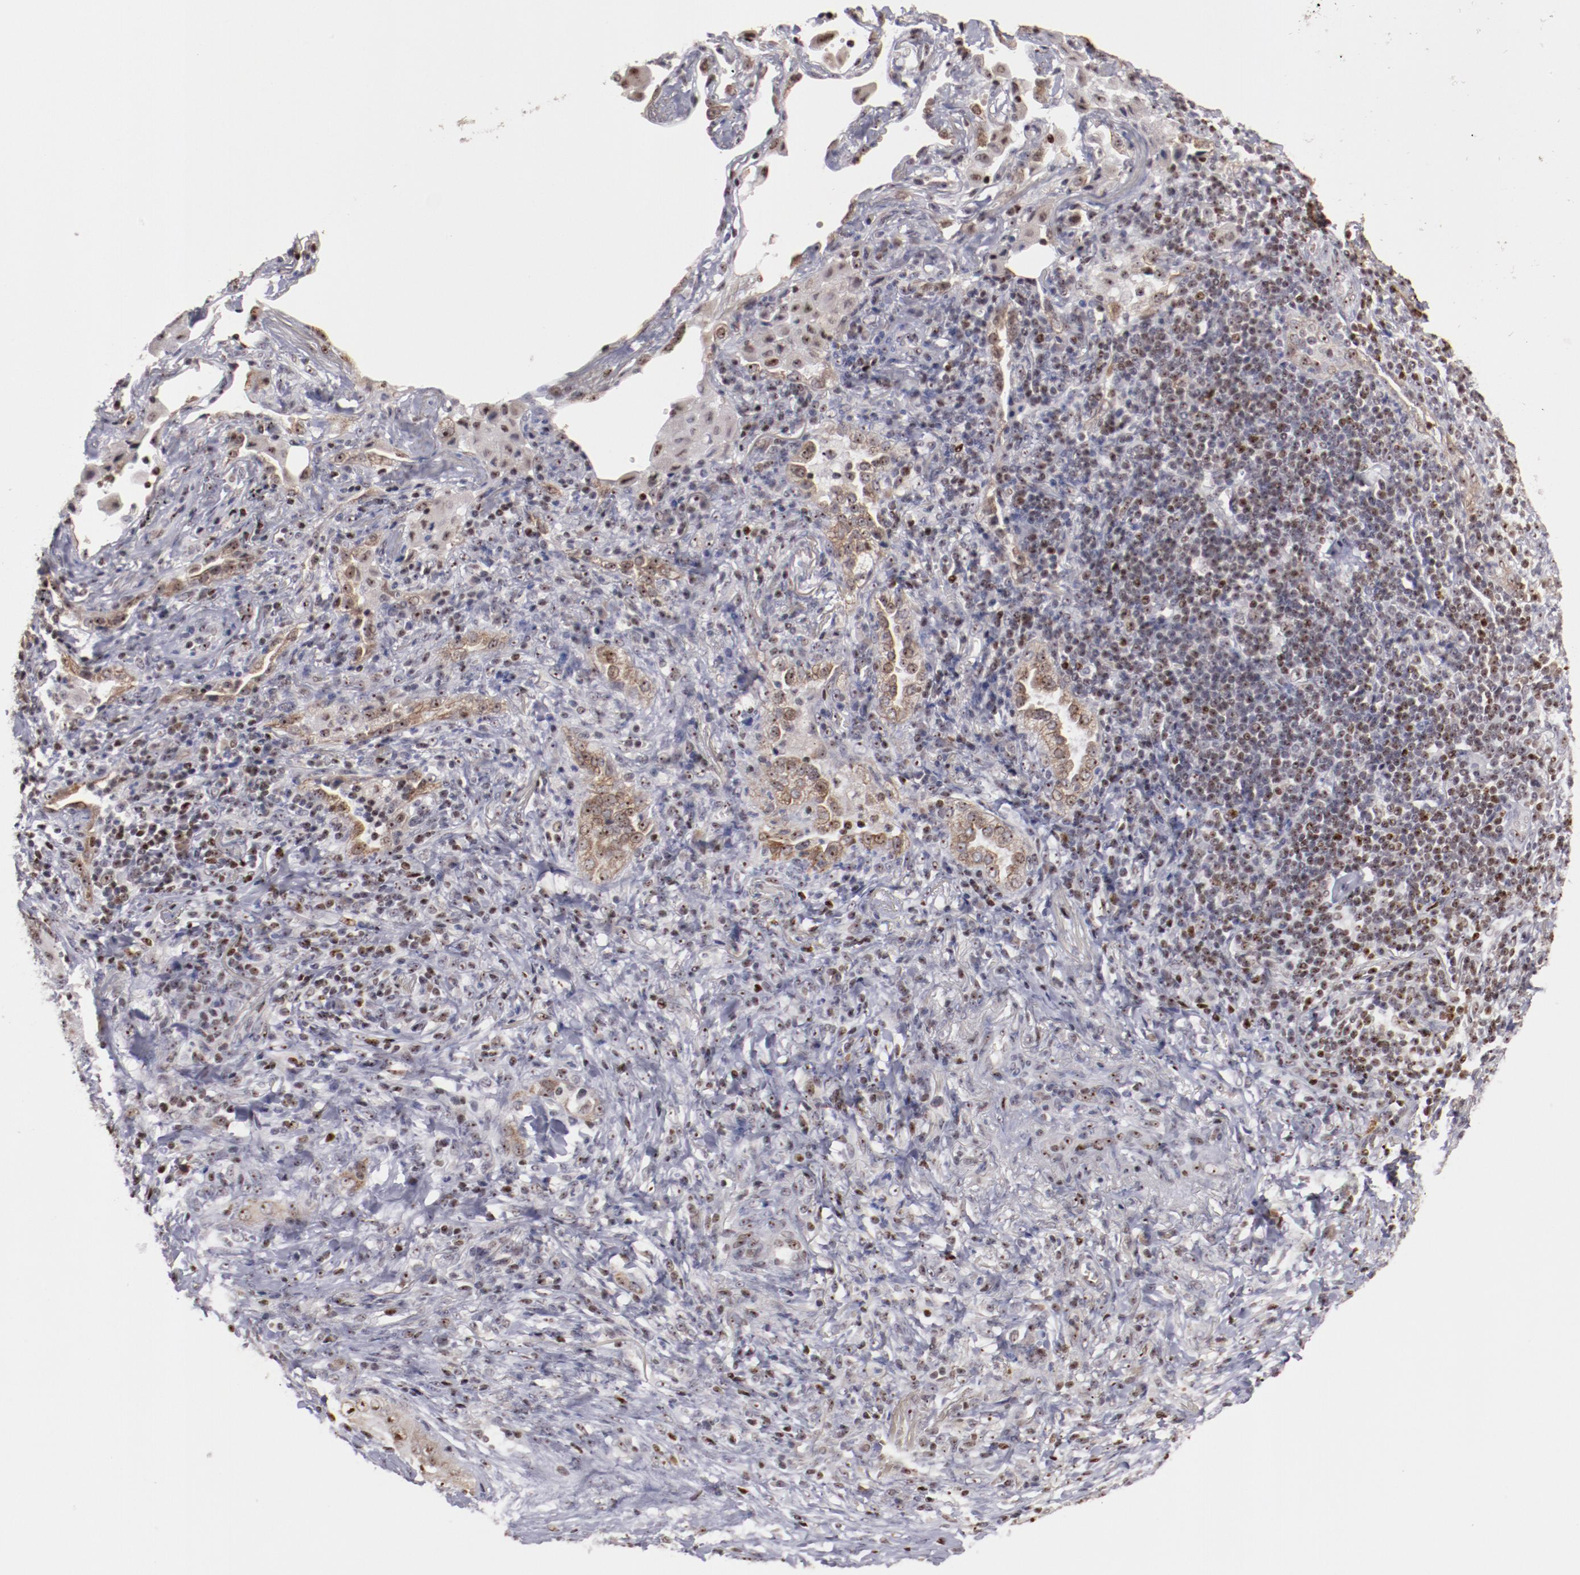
{"staining": {"intensity": "weak", "quantity": "25%-75%", "location": "cytoplasmic/membranous,nuclear"}, "tissue": "lung cancer", "cell_type": "Tumor cells", "image_type": "cancer", "snomed": [{"axis": "morphology", "description": "Squamous cell carcinoma, NOS"}, {"axis": "topography", "description": "Lung"}], "caption": "This is a photomicrograph of immunohistochemistry staining of lung cancer (squamous cell carcinoma), which shows weak staining in the cytoplasmic/membranous and nuclear of tumor cells.", "gene": "DDX24", "patient": {"sex": "female", "age": 67}}